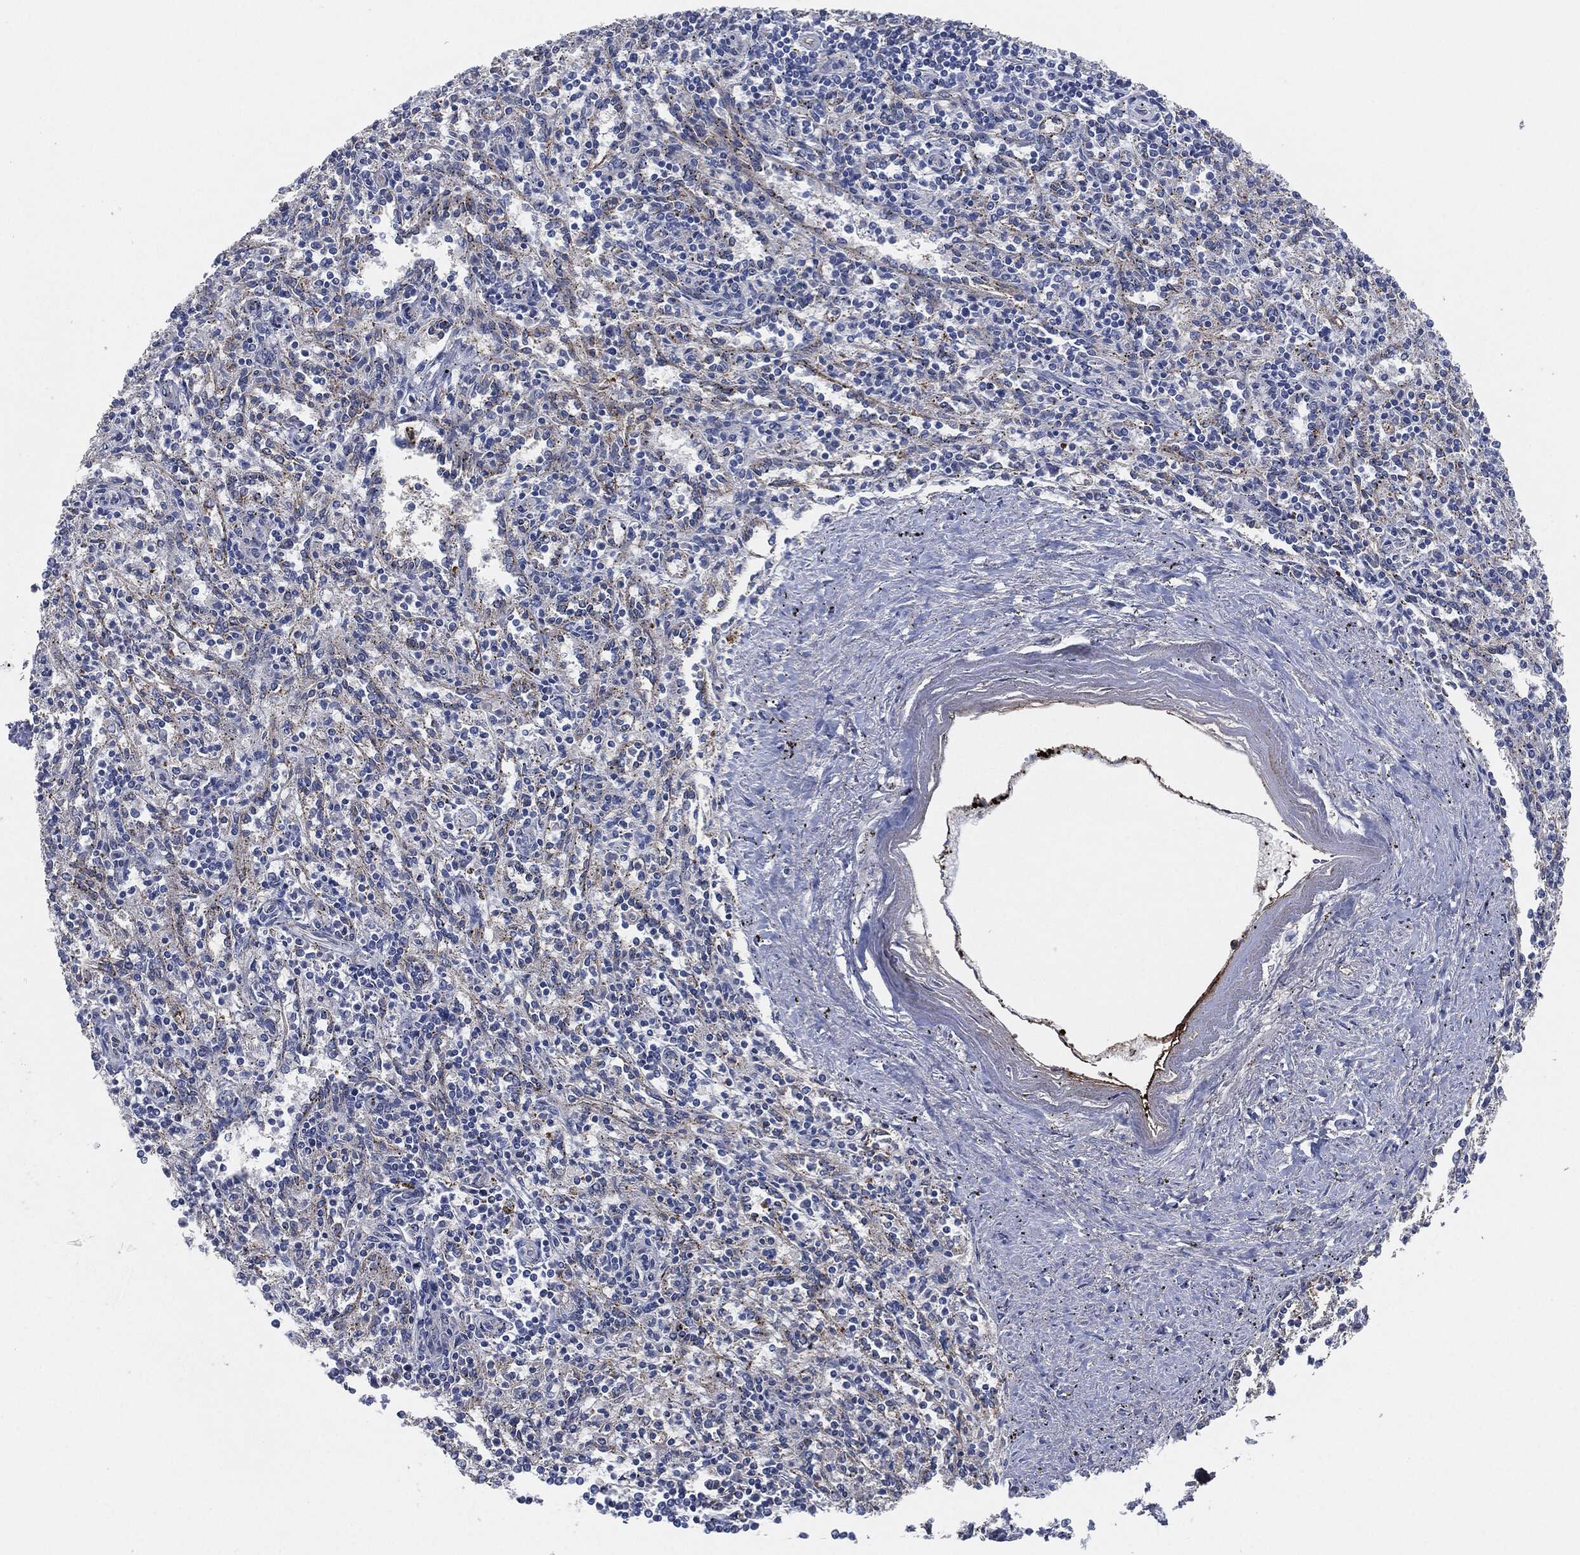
{"staining": {"intensity": "moderate", "quantity": "<25%", "location": "cytoplasmic/membranous"}, "tissue": "spleen", "cell_type": "Cells in red pulp", "image_type": "normal", "snomed": [{"axis": "morphology", "description": "Normal tissue, NOS"}, {"axis": "topography", "description": "Spleen"}], "caption": "The photomicrograph shows a brown stain indicating the presence of a protein in the cytoplasmic/membranous of cells in red pulp in spleen.", "gene": "APOB", "patient": {"sex": "male", "age": 69}}